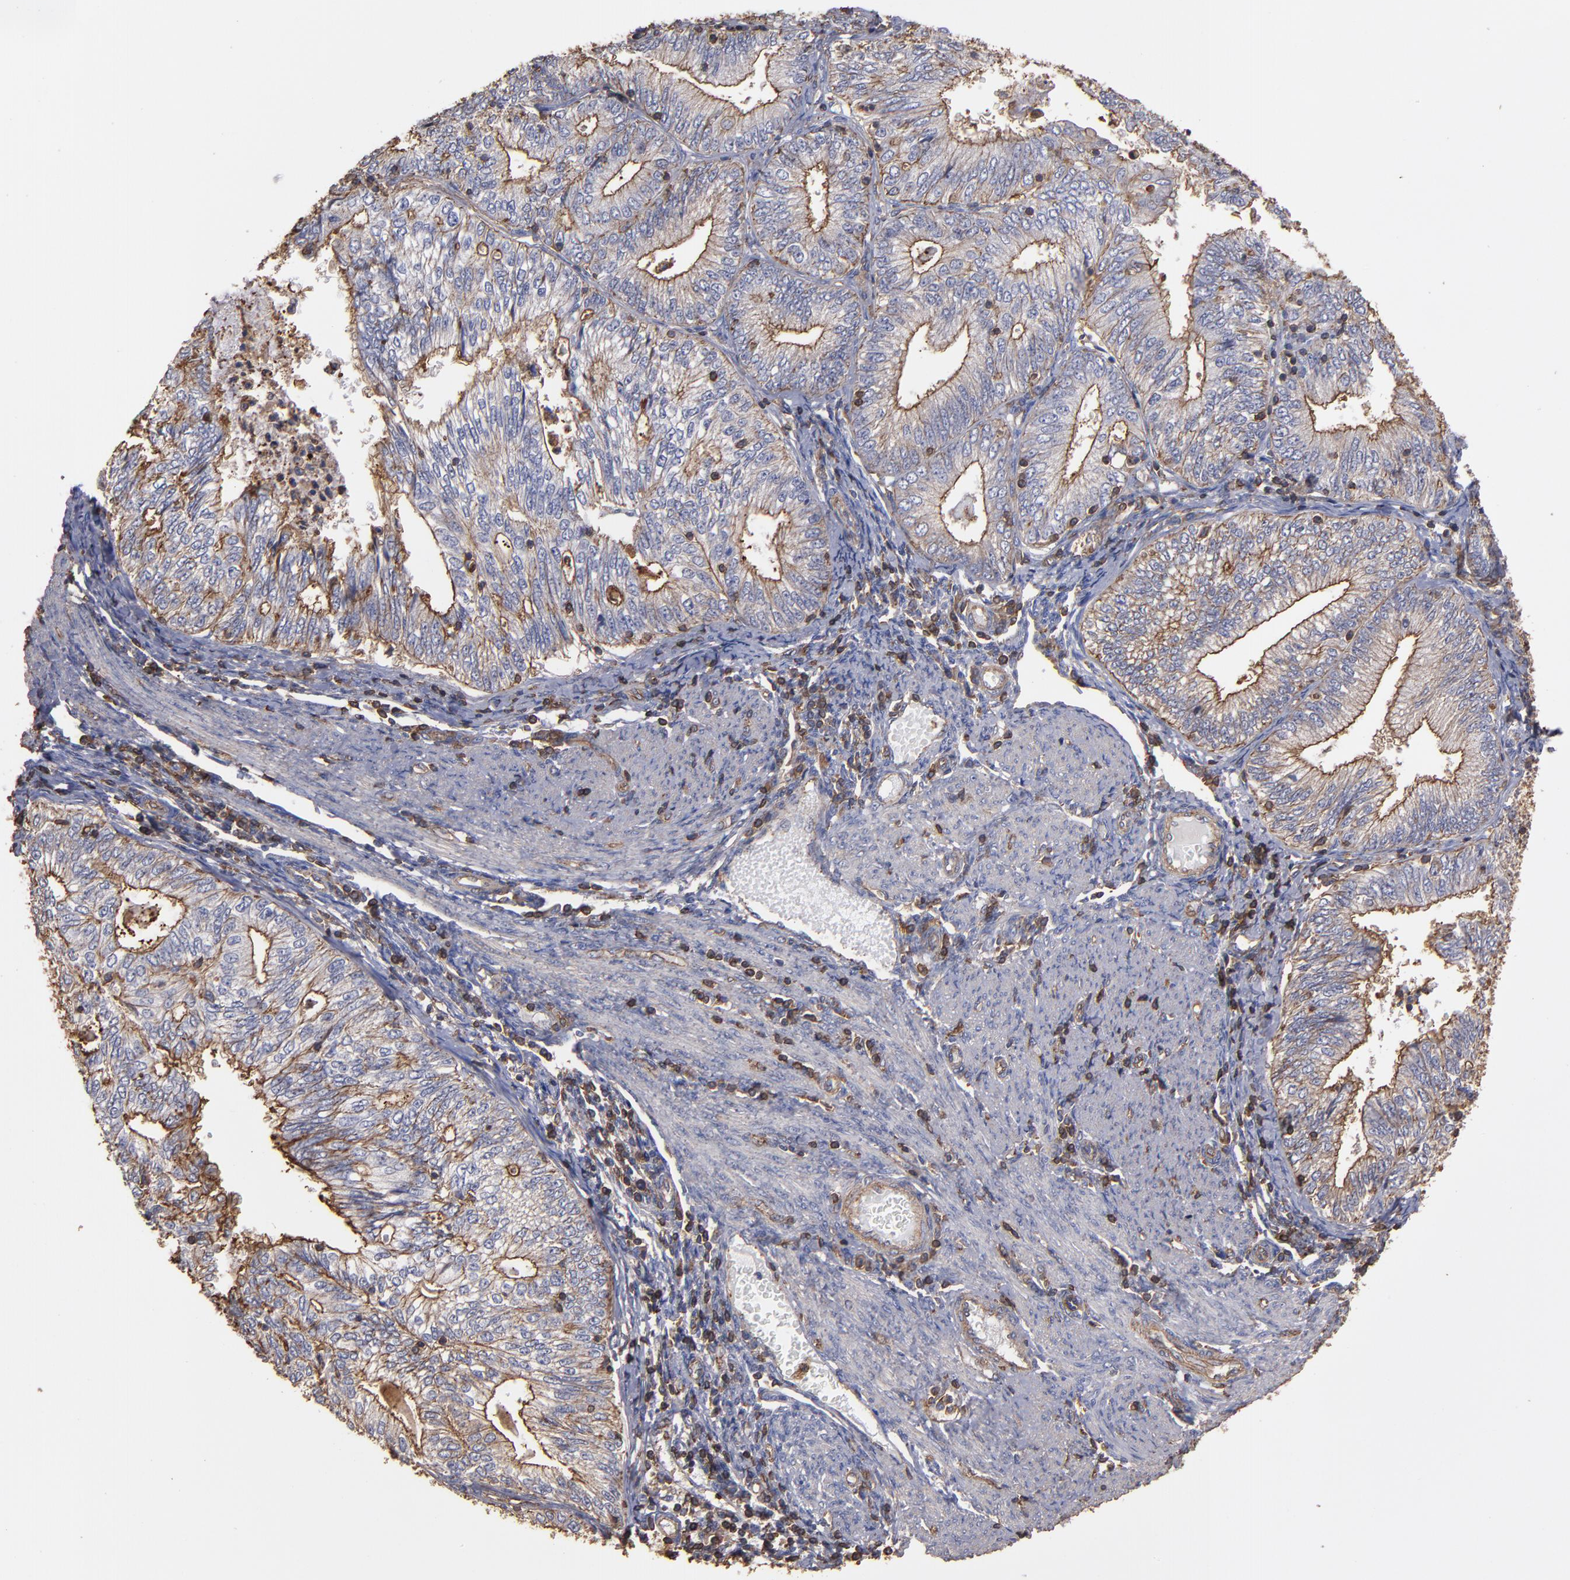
{"staining": {"intensity": "weak", "quantity": ">75%", "location": "cytoplasmic/membranous"}, "tissue": "endometrial cancer", "cell_type": "Tumor cells", "image_type": "cancer", "snomed": [{"axis": "morphology", "description": "Adenocarcinoma, NOS"}, {"axis": "topography", "description": "Endometrium"}], "caption": "Immunohistochemistry staining of endometrial cancer (adenocarcinoma), which demonstrates low levels of weak cytoplasmic/membranous staining in about >75% of tumor cells indicating weak cytoplasmic/membranous protein staining. The staining was performed using DAB (3,3'-diaminobenzidine) (brown) for protein detection and nuclei were counterstained in hematoxylin (blue).", "gene": "ACTN4", "patient": {"sex": "female", "age": 69}}